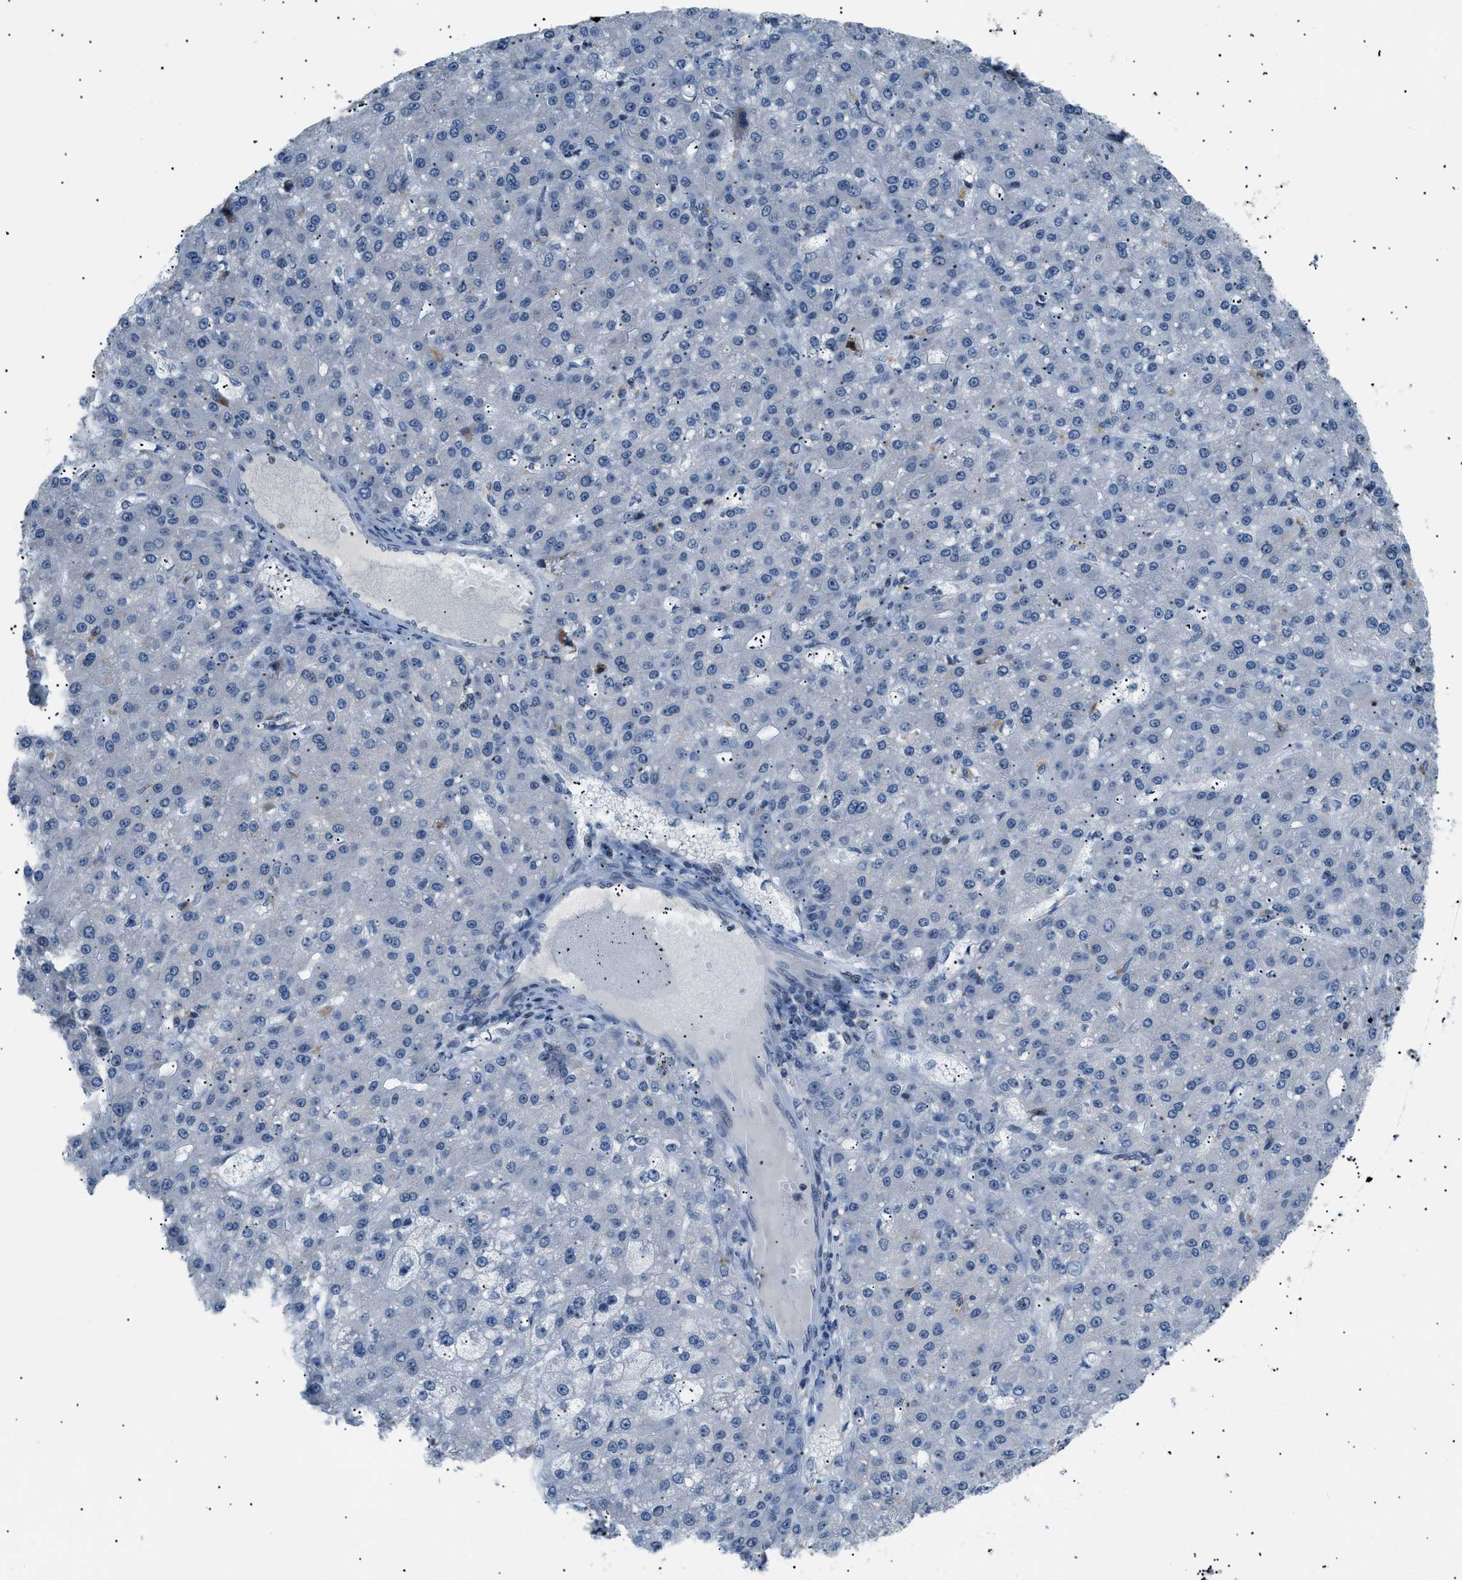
{"staining": {"intensity": "negative", "quantity": "none", "location": "none"}, "tissue": "liver cancer", "cell_type": "Tumor cells", "image_type": "cancer", "snomed": [{"axis": "morphology", "description": "Carcinoma, Hepatocellular, NOS"}, {"axis": "topography", "description": "Liver"}], "caption": "Liver cancer (hepatocellular carcinoma) stained for a protein using IHC reveals no positivity tumor cells.", "gene": "KCNC3", "patient": {"sex": "male", "age": 67}}